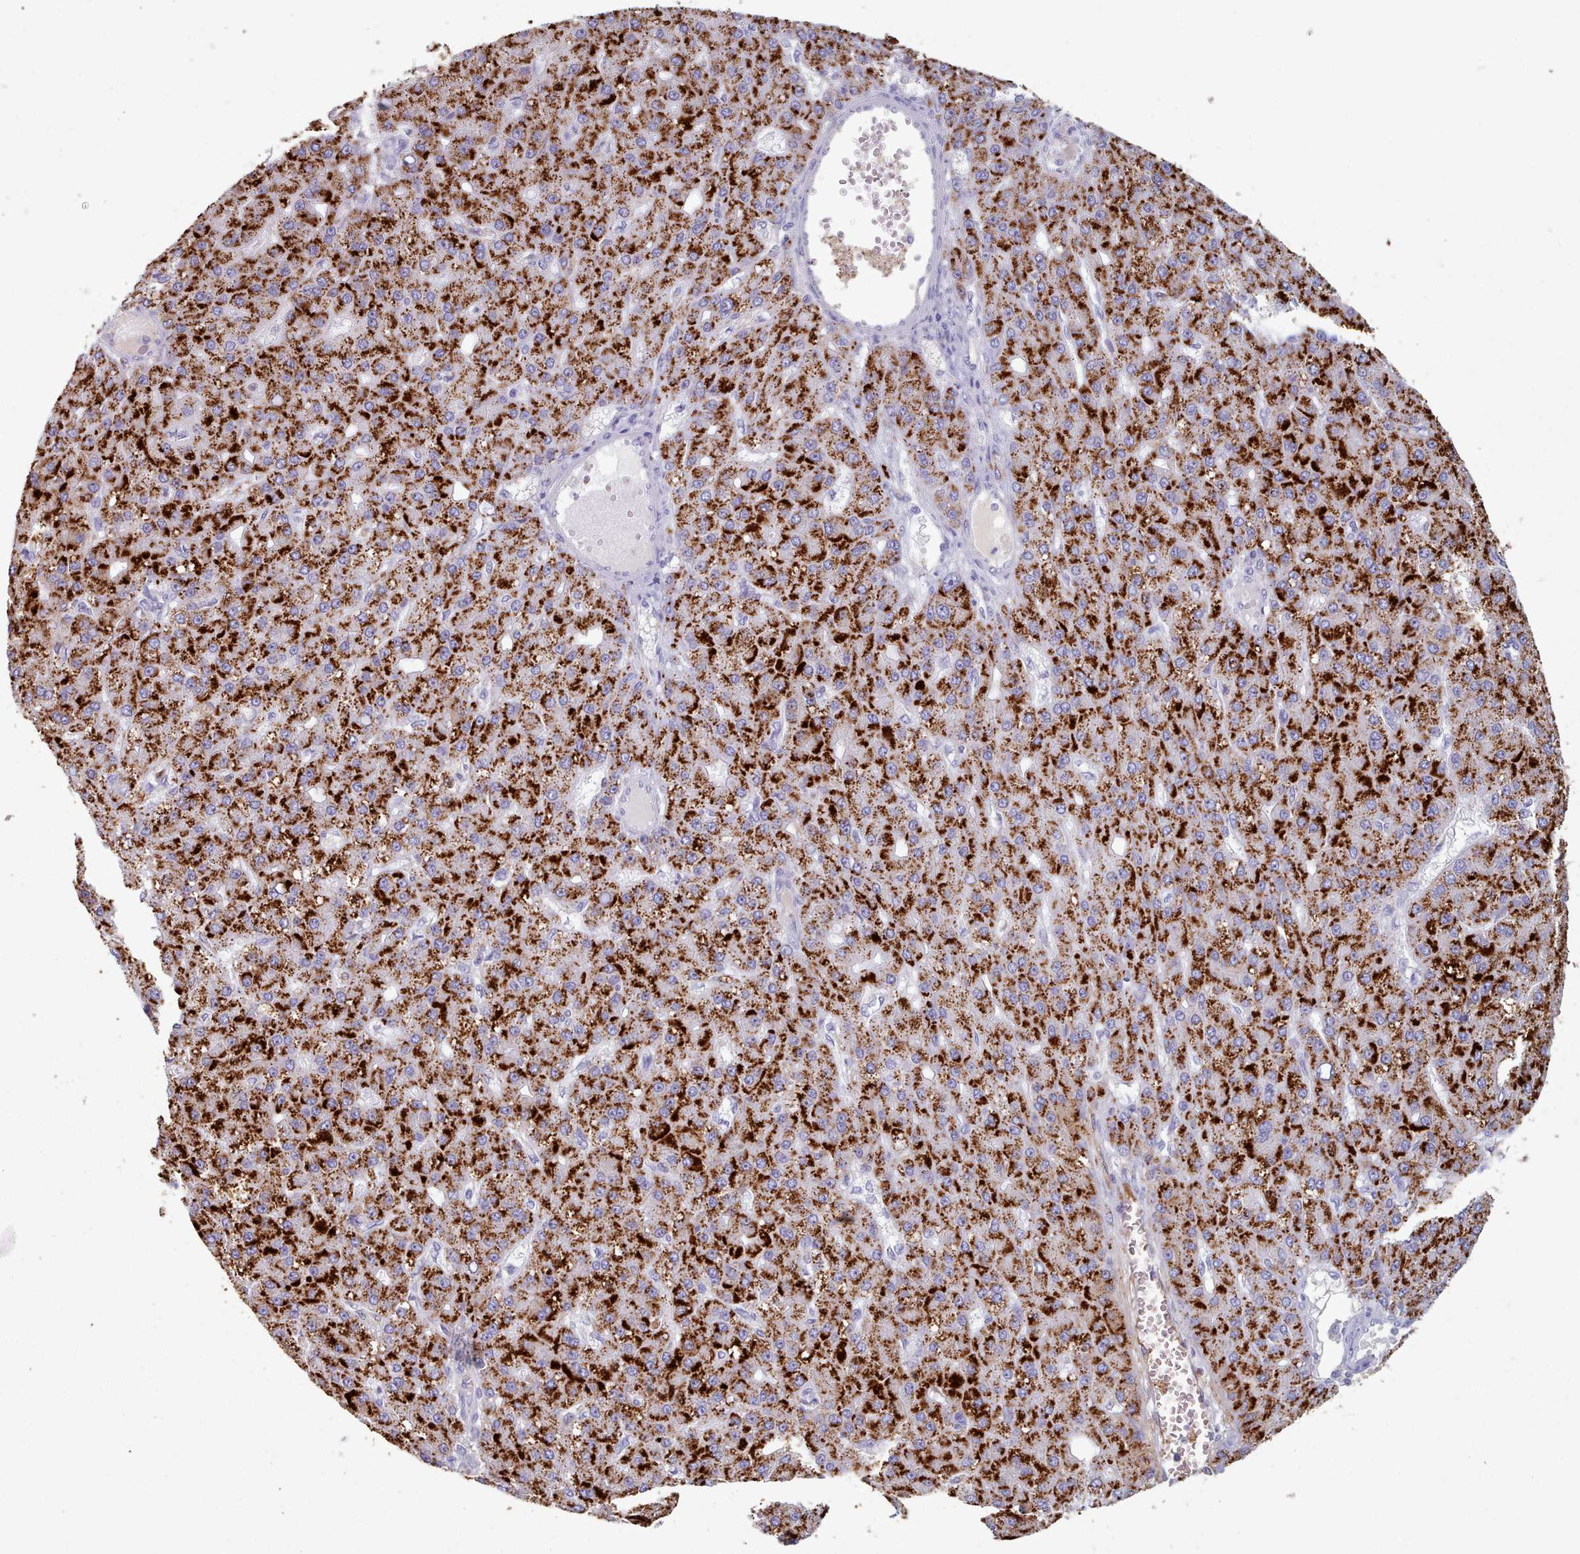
{"staining": {"intensity": "strong", "quantity": ">75%", "location": "cytoplasmic/membranous"}, "tissue": "liver cancer", "cell_type": "Tumor cells", "image_type": "cancer", "snomed": [{"axis": "morphology", "description": "Carcinoma, Hepatocellular, NOS"}, {"axis": "topography", "description": "Liver"}], "caption": "A high-resolution photomicrograph shows immunohistochemistry (IHC) staining of hepatocellular carcinoma (liver), which exhibits strong cytoplasmic/membranous staining in about >75% of tumor cells.", "gene": "HAO1", "patient": {"sex": "male", "age": 67}}